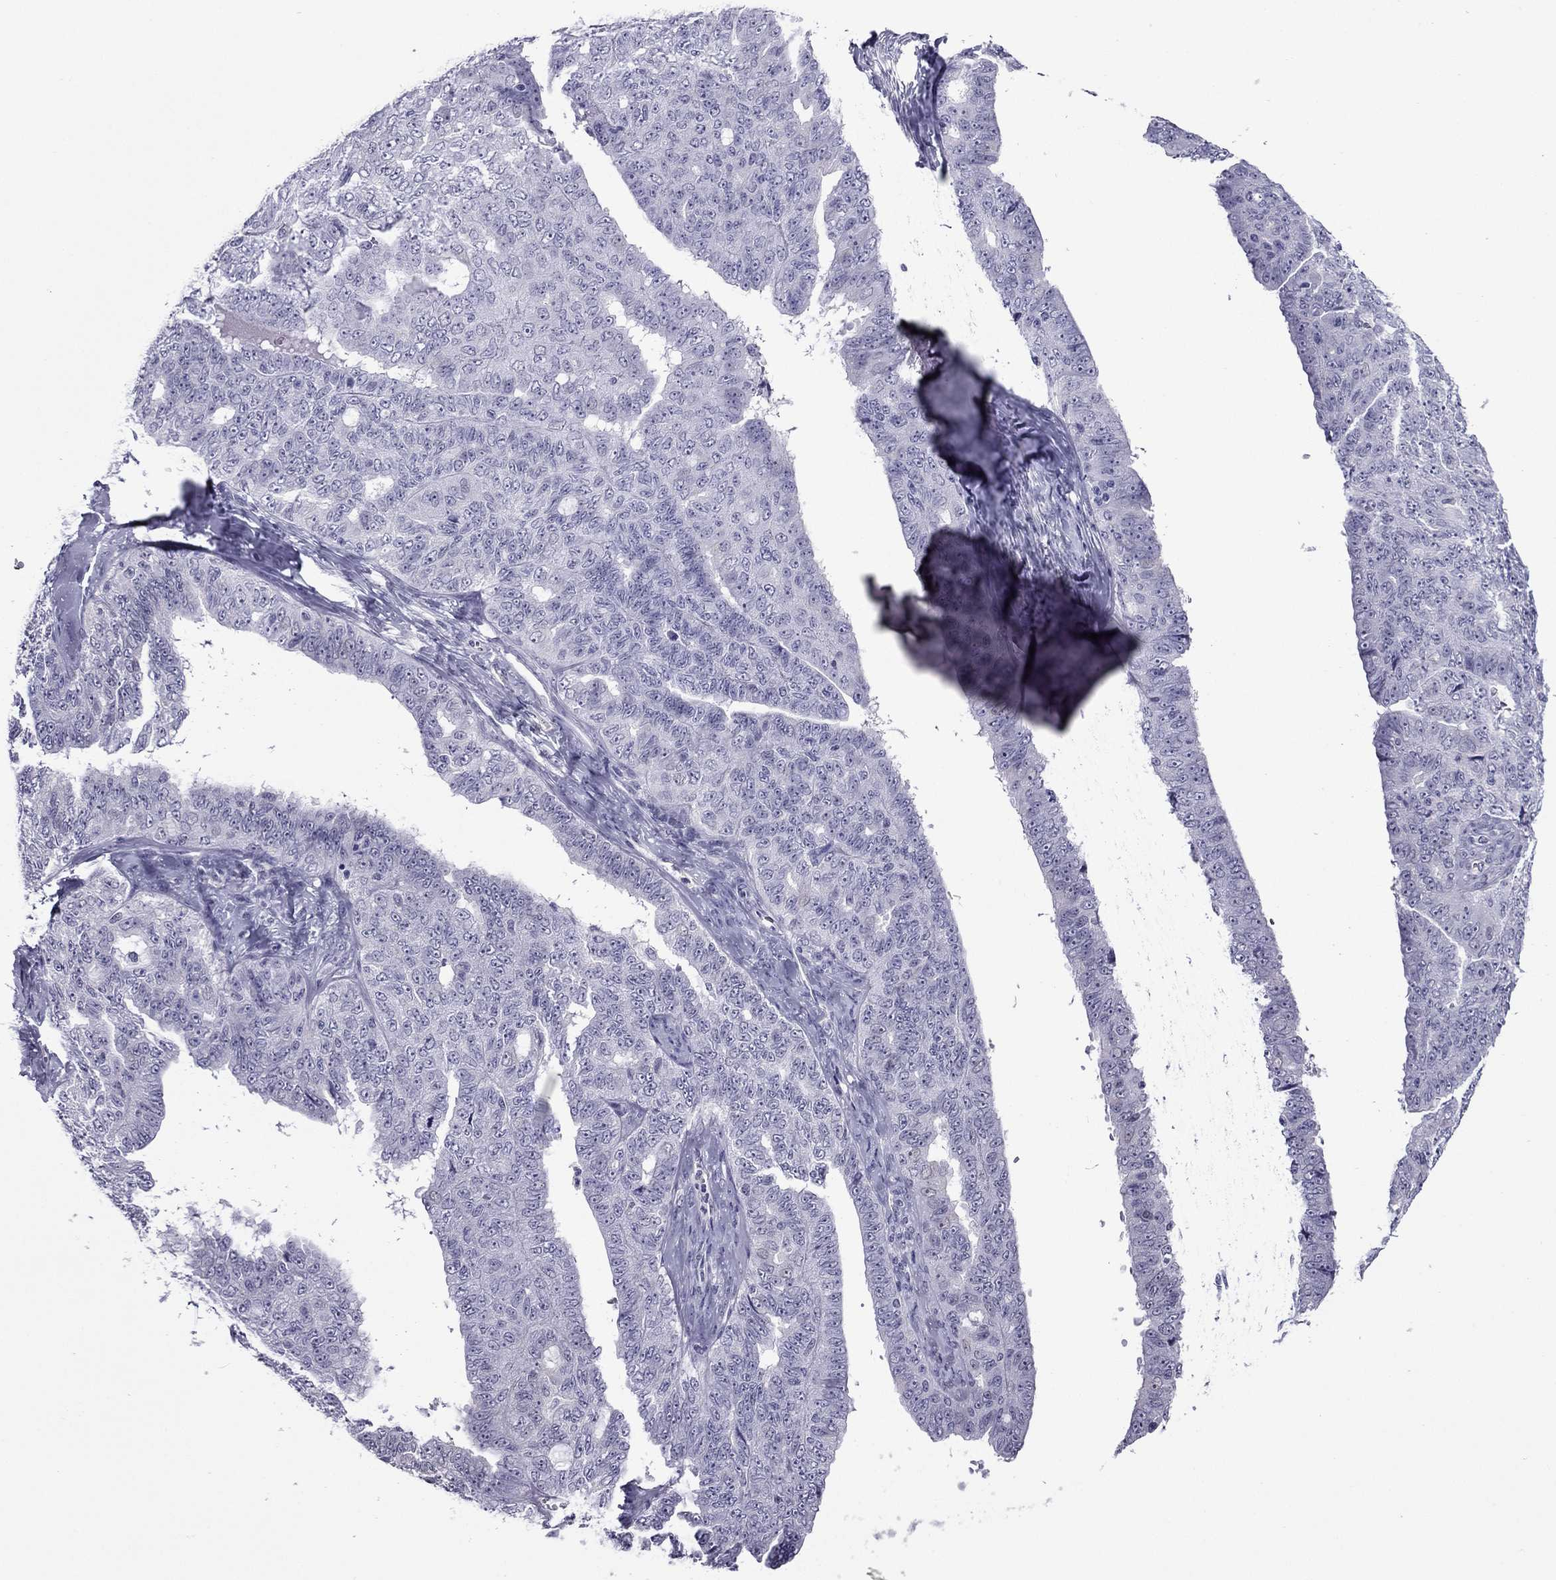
{"staining": {"intensity": "negative", "quantity": "none", "location": "none"}, "tissue": "ovarian cancer", "cell_type": "Tumor cells", "image_type": "cancer", "snomed": [{"axis": "morphology", "description": "Cystadenocarcinoma, serous, NOS"}, {"axis": "topography", "description": "Ovary"}], "caption": "The immunohistochemistry (IHC) histopathology image has no significant expression in tumor cells of serous cystadenocarcinoma (ovarian) tissue.", "gene": "MYLK3", "patient": {"sex": "female", "age": 71}}